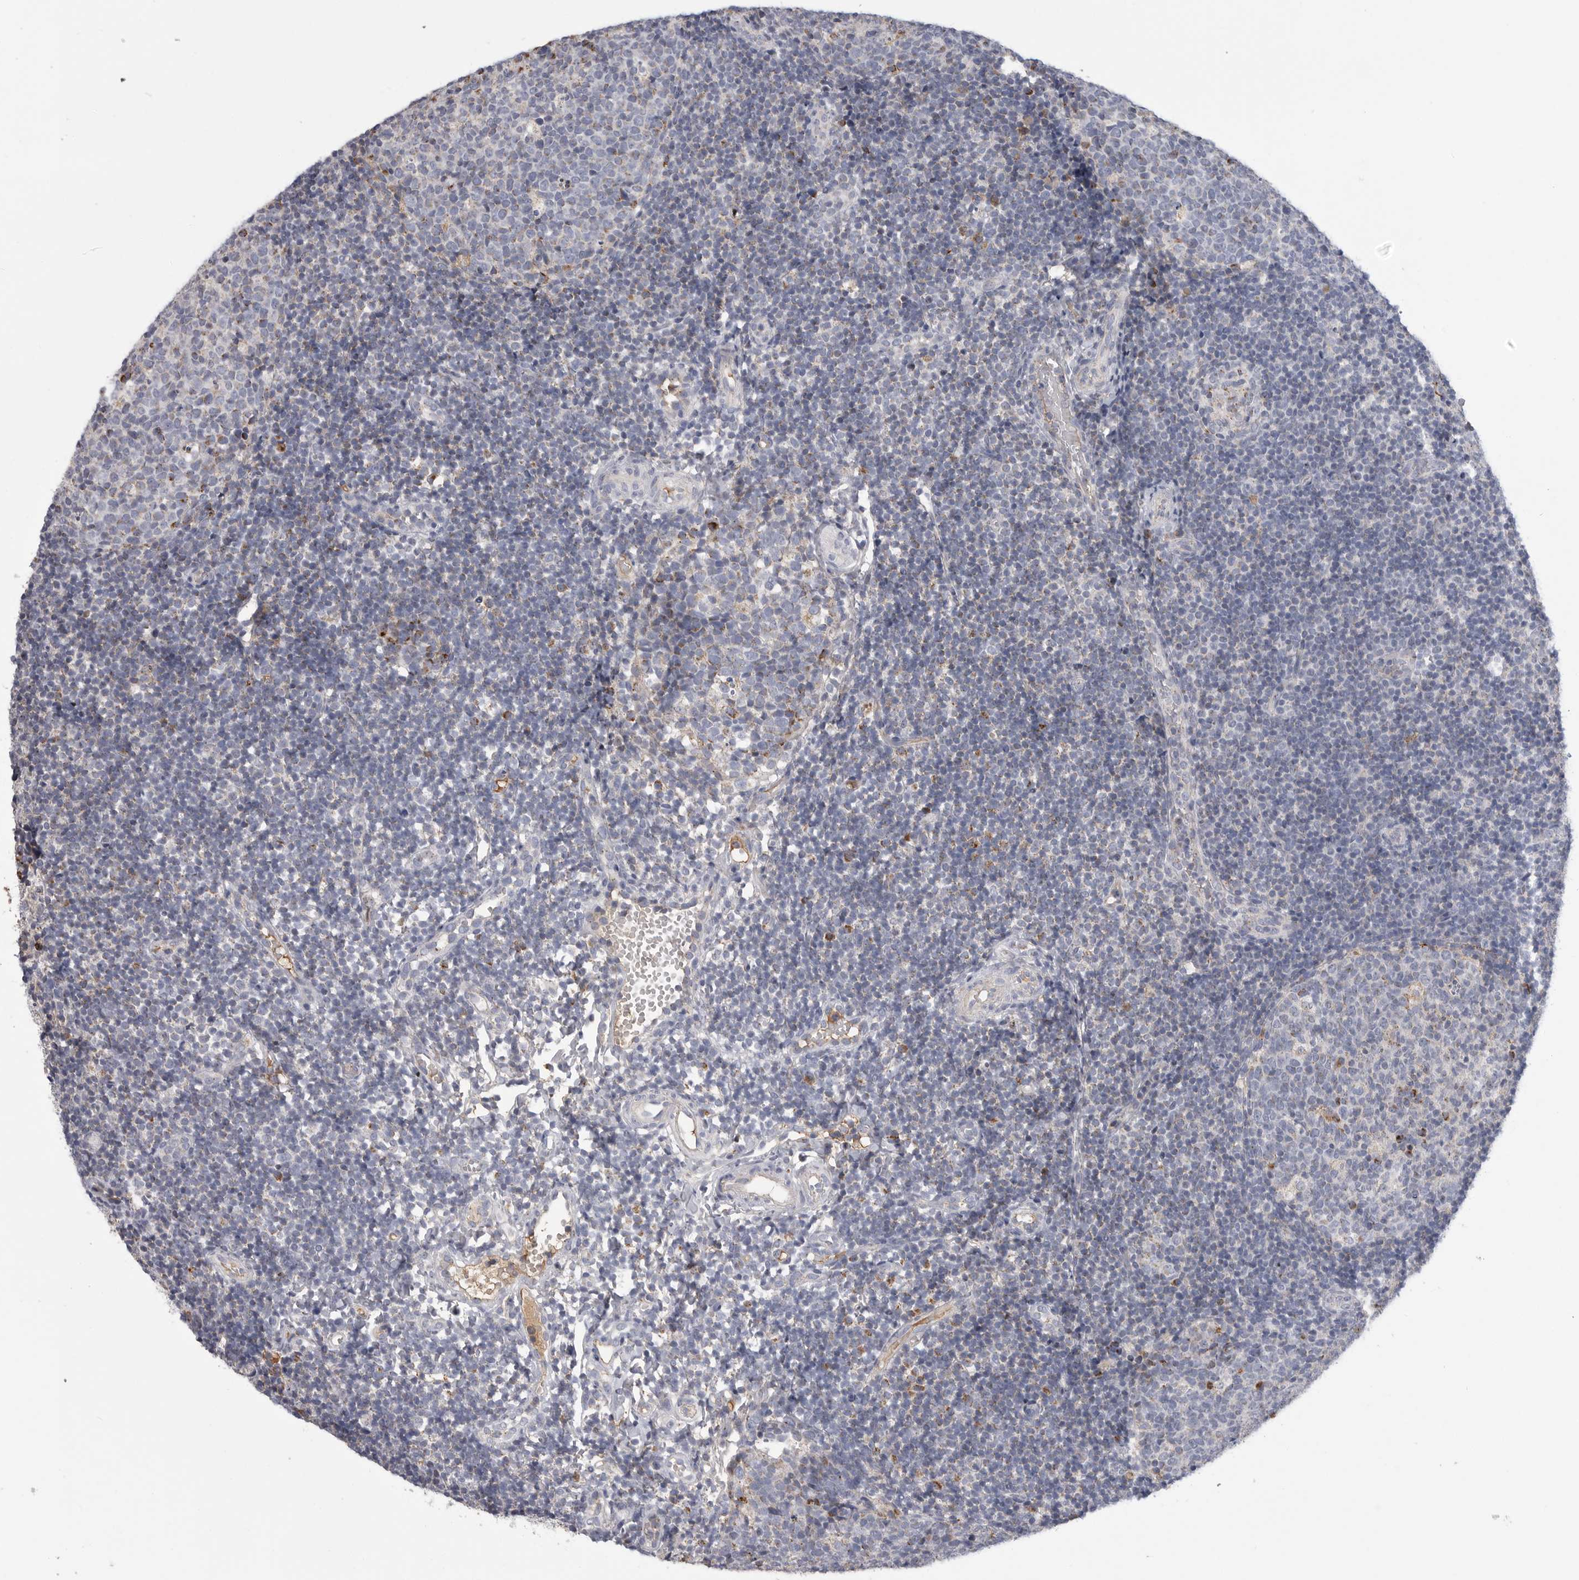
{"staining": {"intensity": "moderate", "quantity": "<25%", "location": "cytoplasmic/membranous"}, "tissue": "tonsil", "cell_type": "Germinal center cells", "image_type": "normal", "snomed": [{"axis": "morphology", "description": "Normal tissue, NOS"}, {"axis": "topography", "description": "Tonsil"}], "caption": "A brown stain labels moderate cytoplasmic/membranous expression of a protein in germinal center cells of benign tonsil. The staining was performed using DAB to visualize the protein expression in brown, while the nuclei were stained in blue with hematoxylin (Magnification: 20x).", "gene": "SDC3", "patient": {"sex": "female", "age": 19}}